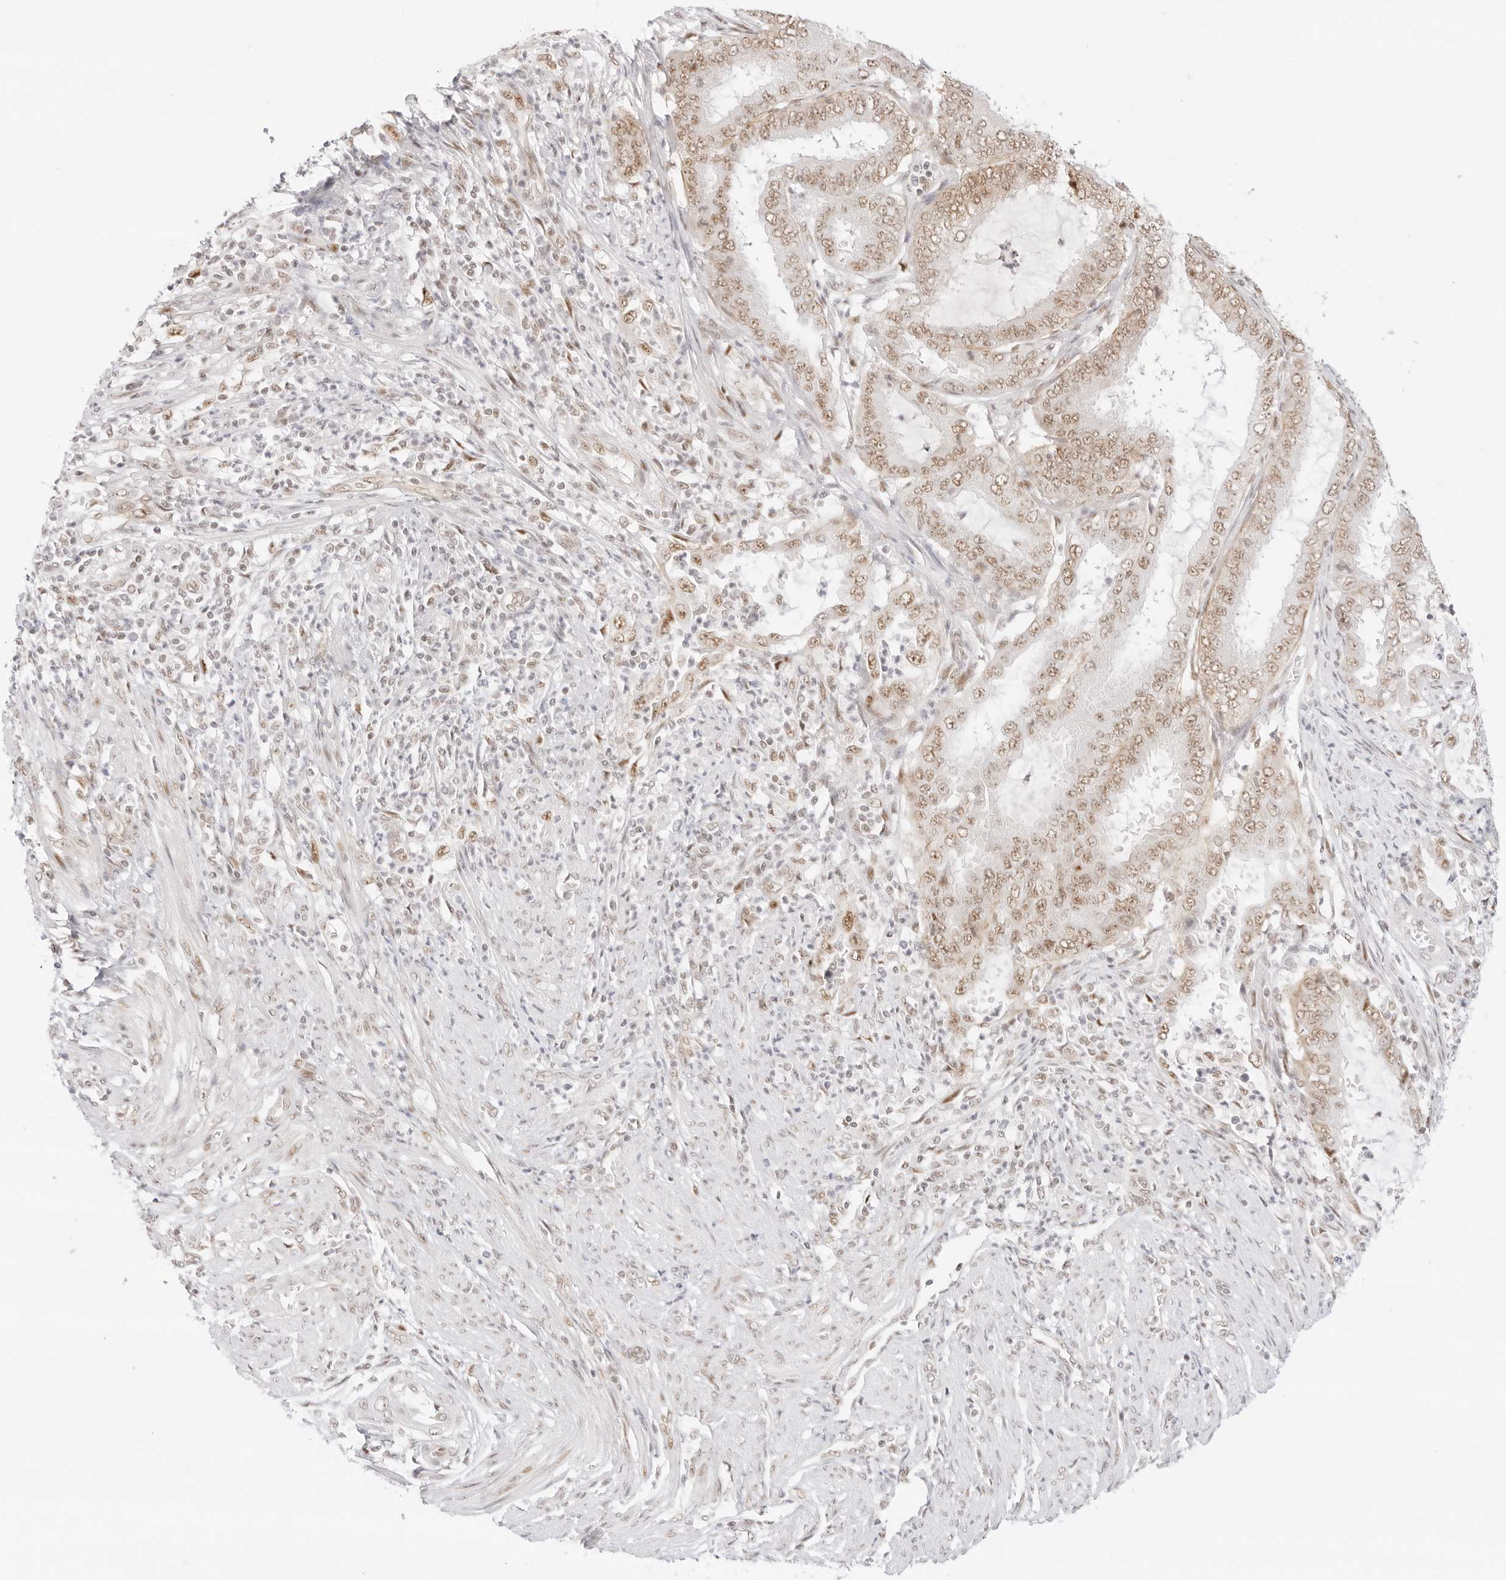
{"staining": {"intensity": "moderate", "quantity": ">75%", "location": "nuclear"}, "tissue": "endometrial cancer", "cell_type": "Tumor cells", "image_type": "cancer", "snomed": [{"axis": "morphology", "description": "Adenocarcinoma, NOS"}, {"axis": "topography", "description": "Endometrium"}], "caption": "Tumor cells reveal moderate nuclear positivity in approximately >75% of cells in endometrial cancer. Immunohistochemistry stains the protein of interest in brown and the nuclei are stained blue.", "gene": "ITGA6", "patient": {"sex": "female", "age": 51}}